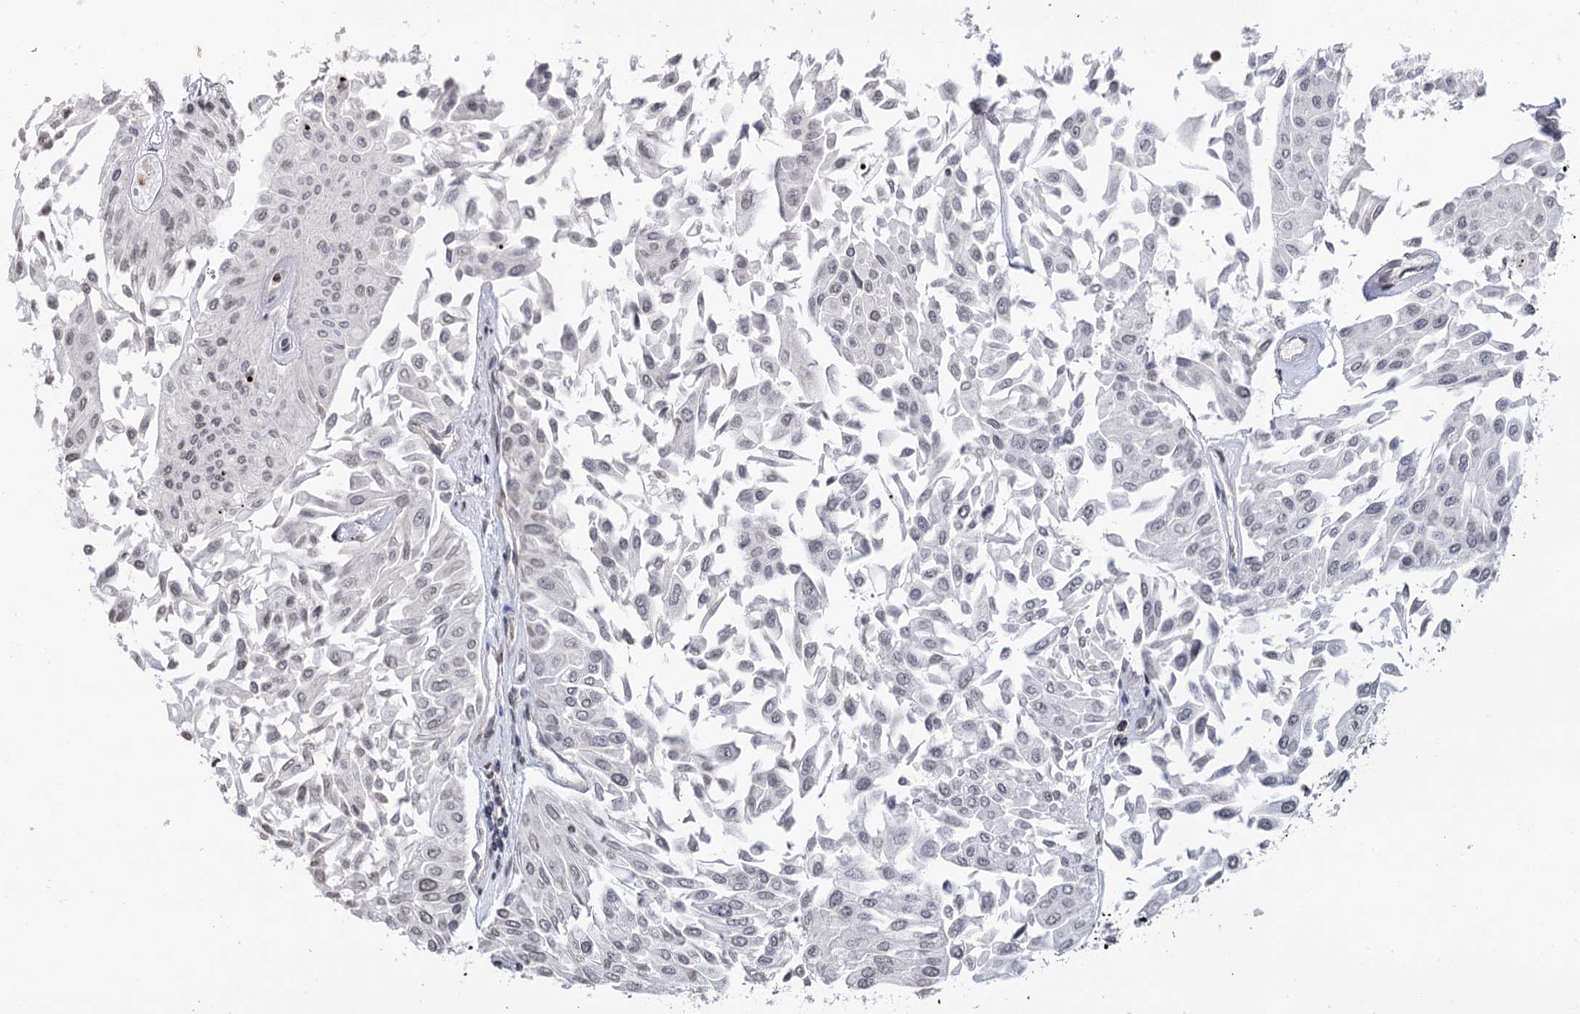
{"staining": {"intensity": "negative", "quantity": "none", "location": "none"}, "tissue": "urothelial cancer", "cell_type": "Tumor cells", "image_type": "cancer", "snomed": [{"axis": "morphology", "description": "Urothelial carcinoma, Low grade"}, {"axis": "topography", "description": "Urinary bladder"}], "caption": "Urothelial cancer was stained to show a protein in brown. There is no significant staining in tumor cells.", "gene": "CCDC77", "patient": {"sex": "male", "age": 67}}